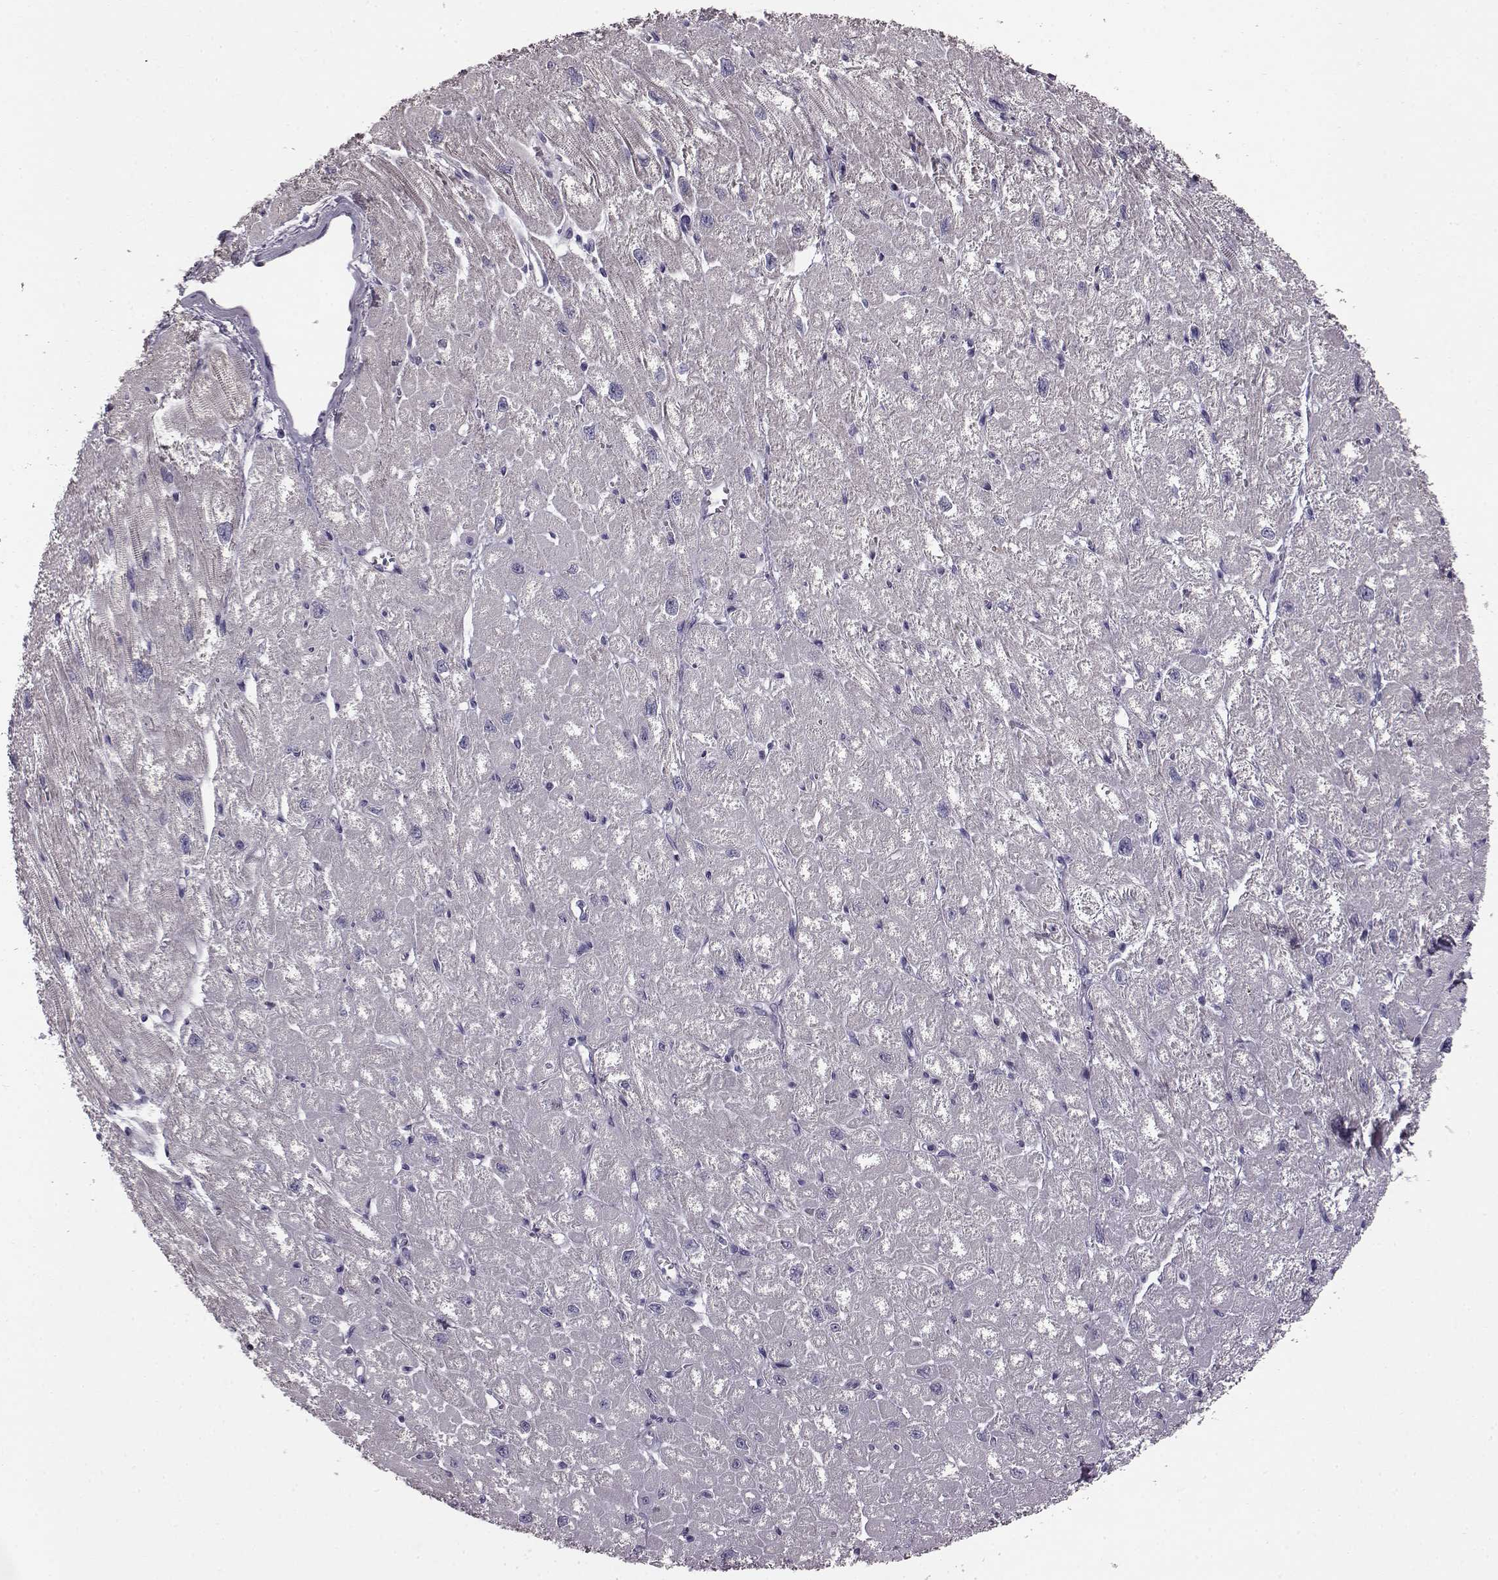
{"staining": {"intensity": "negative", "quantity": "none", "location": "none"}, "tissue": "heart muscle", "cell_type": "Cardiomyocytes", "image_type": "normal", "snomed": [{"axis": "morphology", "description": "Normal tissue, NOS"}, {"axis": "topography", "description": "Heart"}], "caption": "Micrograph shows no protein positivity in cardiomyocytes of unremarkable heart muscle. (DAB (3,3'-diaminobenzidine) IHC with hematoxylin counter stain).", "gene": "ADGRG2", "patient": {"sex": "male", "age": 61}}